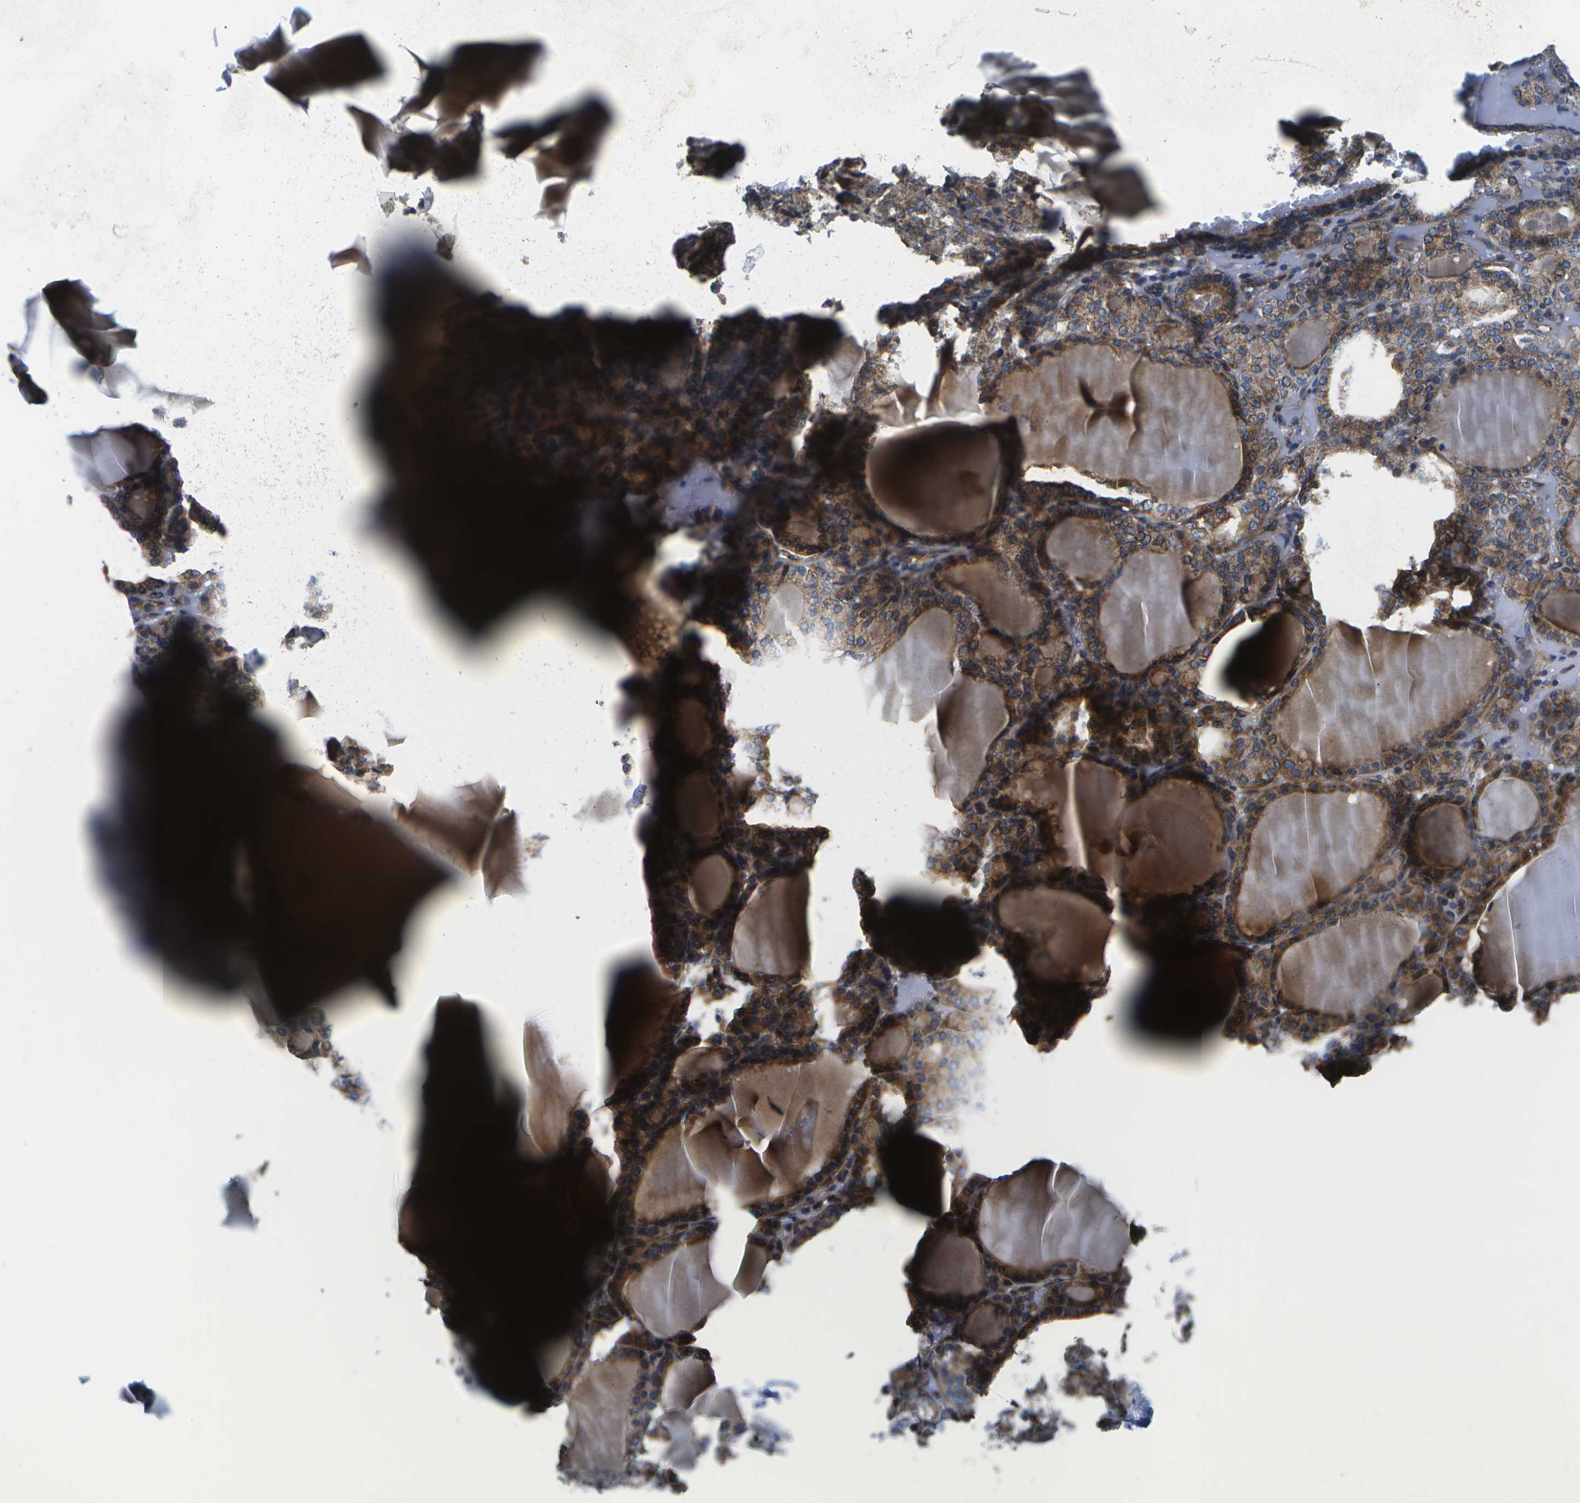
{"staining": {"intensity": "moderate", "quantity": ">75%", "location": "cytoplasmic/membranous"}, "tissue": "thyroid gland", "cell_type": "Glandular cells", "image_type": "normal", "snomed": [{"axis": "morphology", "description": "Normal tissue, NOS"}, {"axis": "topography", "description": "Thyroid gland"}], "caption": "This image displays immunohistochemistry (IHC) staining of unremarkable human thyroid gland, with medium moderate cytoplasmic/membranous staining in about >75% of glandular cells.", "gene": "MVK", "patient": {"sex": "female", "age": 28}}